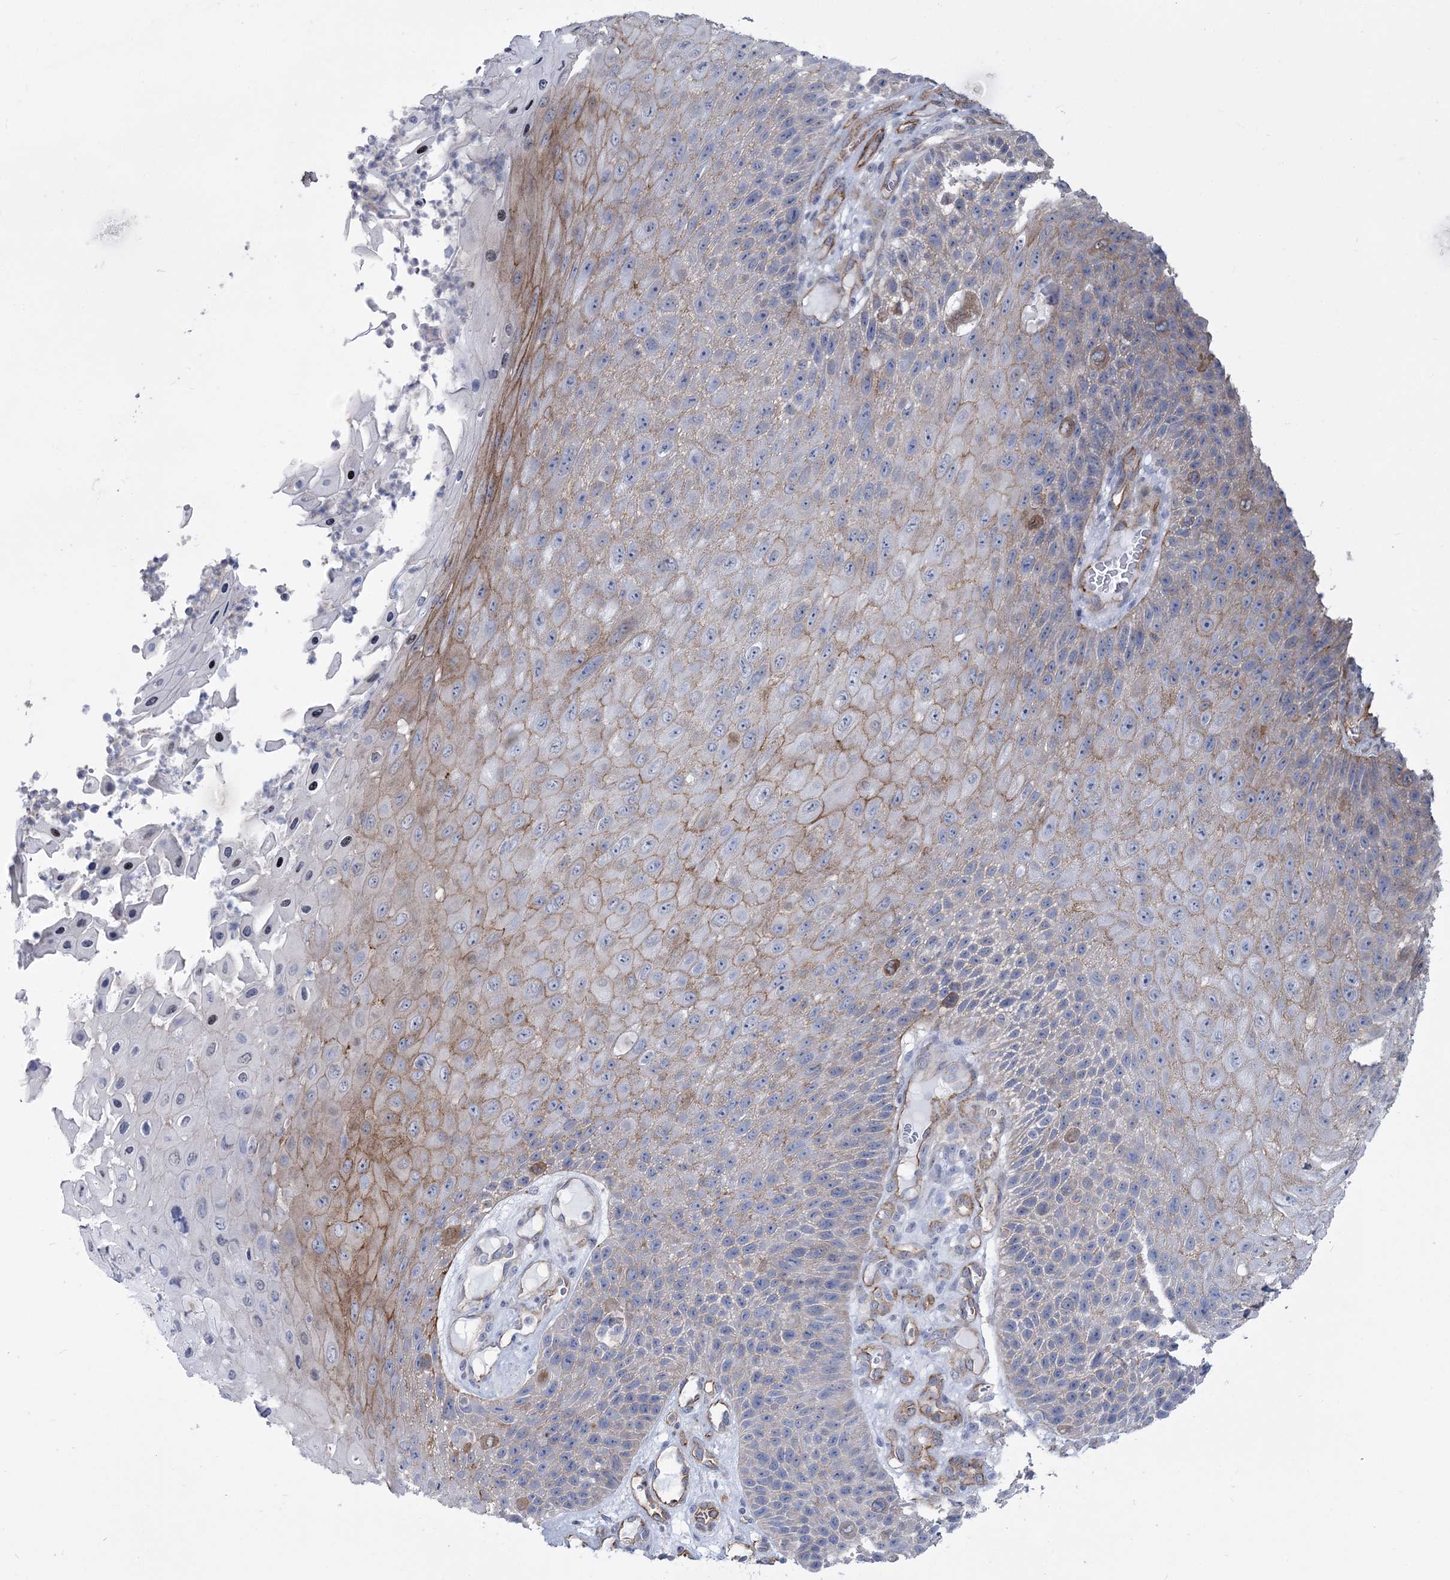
{"staining": {"intensity": "moderate", "quantity": "25%-75%", "location": "cytoplasmic/membranous"}, "tissue": "skin cancer", "cell_type": "Tumor cells", "image_type": "cancer", "snomed": [{"axis": "morphology", "description": "Squamous cell carcinoma, NOS"}, {"axis": "topography", "description": "Skin"}], "caption": "Immunohistochemistry (IHC) staining of skin squamous cell carcinoma, which demonstrates medium levels of moderate cytoplasmic/membranous positivity in approximately 25%-75% of tumor cells indicating moderate cytoplasmic/membranous protein staining. The staining was performed using DAB (brown) for protein detection and nuclei were counterstained in hematoxylin (blue).", "gene": "RAB11FIP5", "patient": {"sex": "female", "age": 88}}